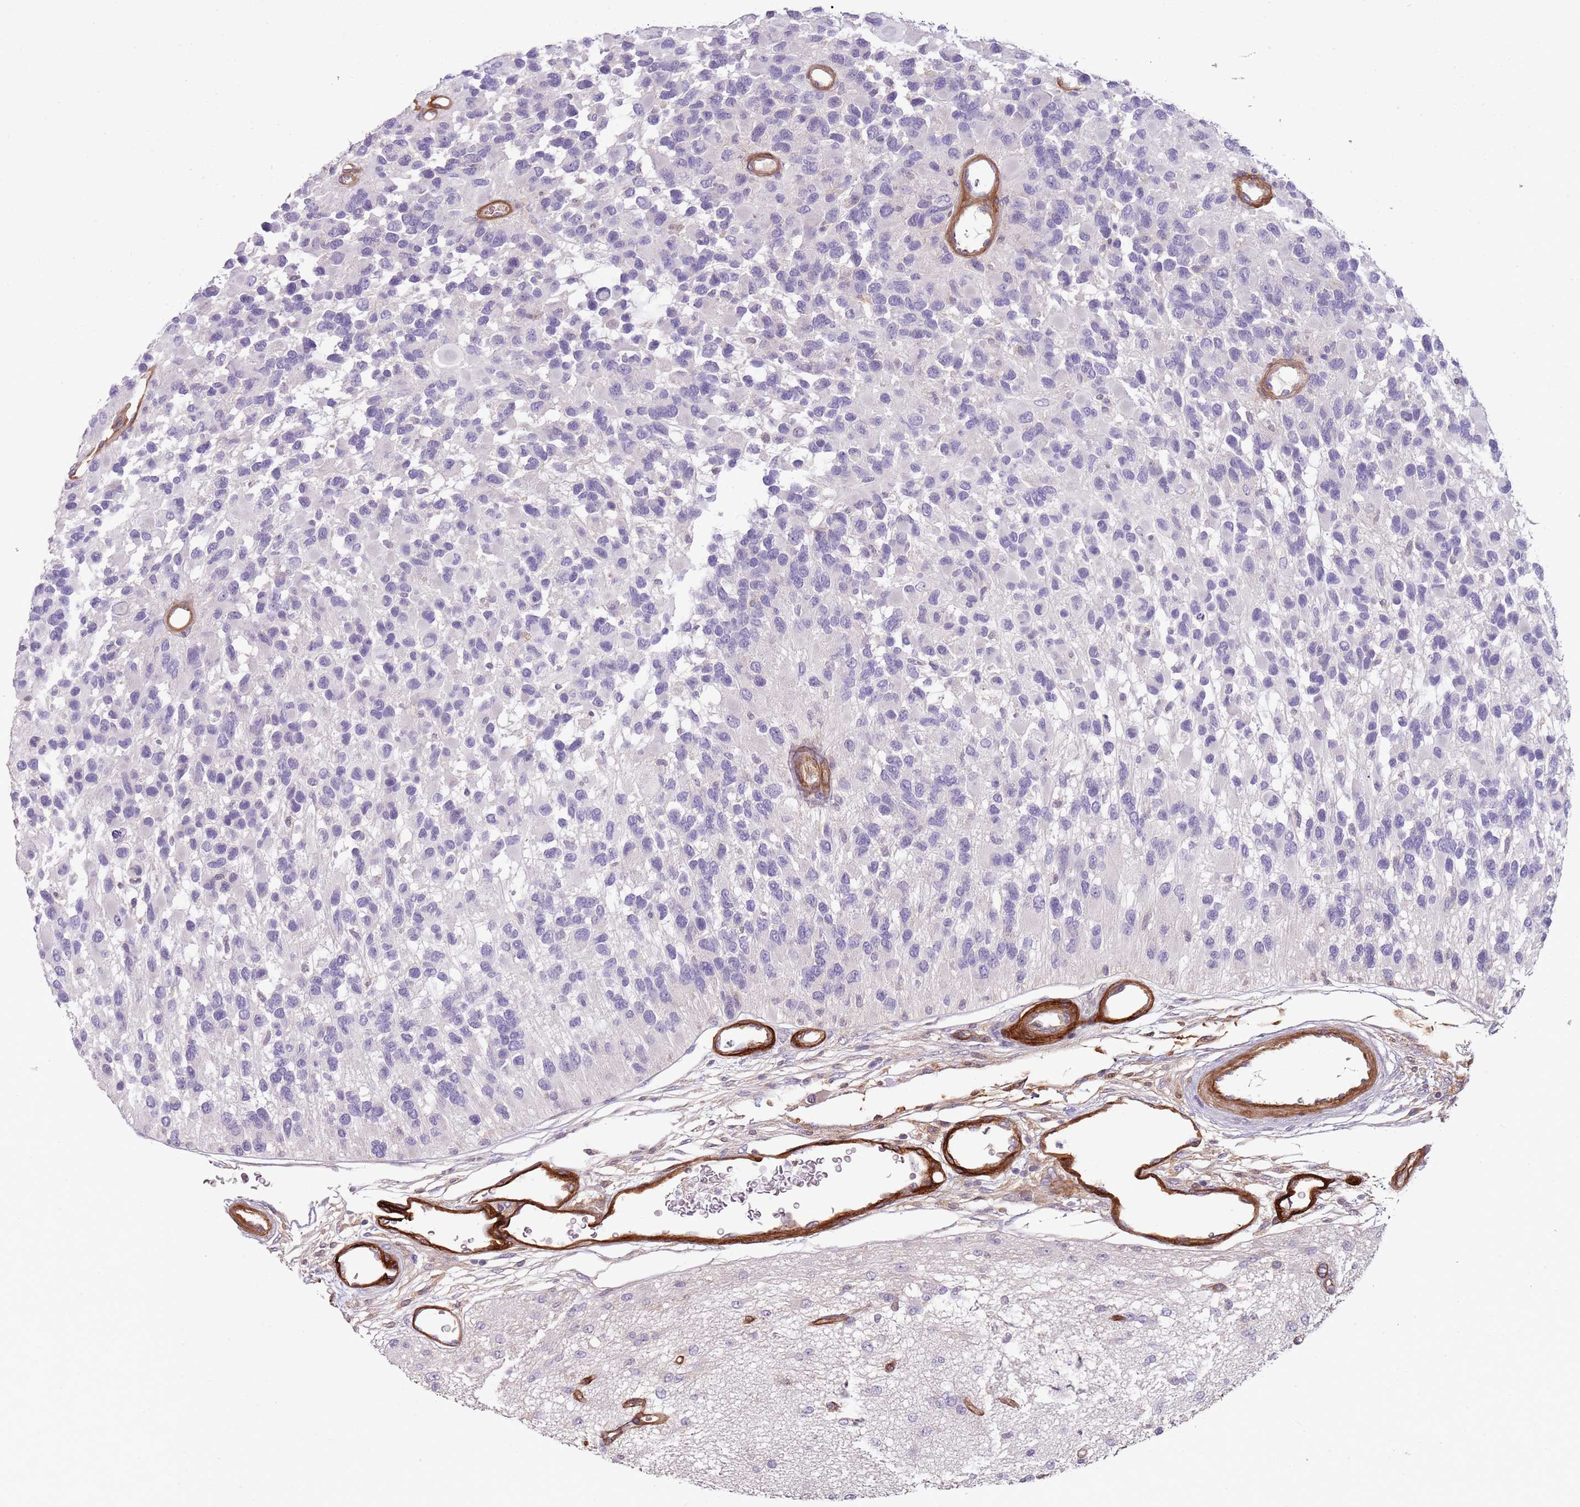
{"staining": {"intensity": "negative", "quantity": "none", "location": "none"}, "tissue": "glioma", "cell_type": "Tumor cells", "image_type": "cancer", "snomed": [{"axis": "morphology", "description": "Glioma, malignant, High grade"}, {"axis": "topography", "description": "Brain"}], "caption": "Photomicrograph shows no significant protein staining in tumor cells of glioma.", "gene": "TINAGL1", "patient": {"sex": "male", "age": 77}}